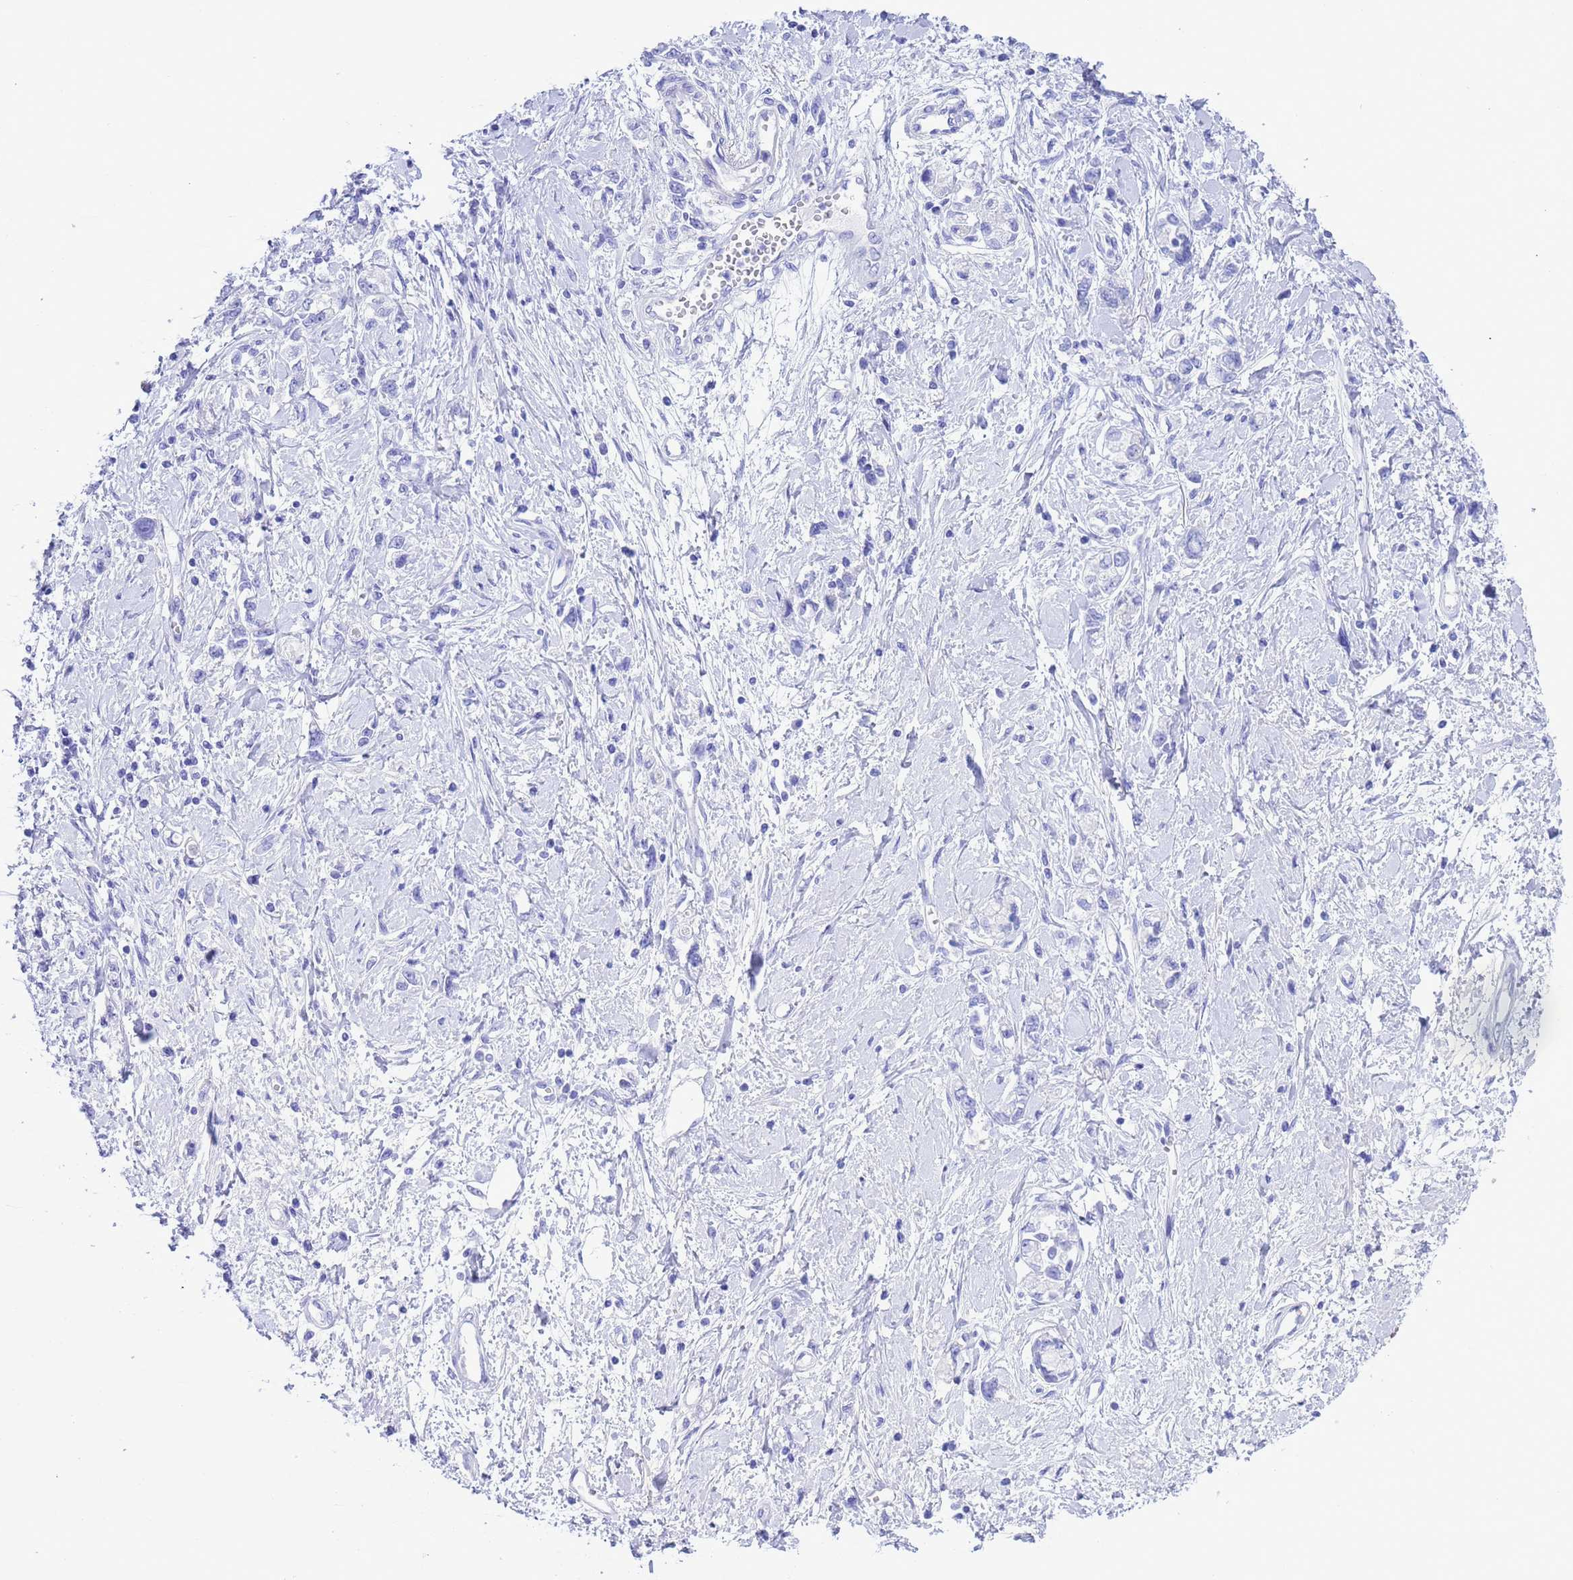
{"staining": {"intensity": "negative", "quantity": "none", "location": "none"}, "tissue": "stomach cancer", "cell_type": "Tumor cells", "image_type": "cancer", "snomed": [{"axis": "morphology", "description": "Adenocarcinoma, NOS"}, {"axis": "topography", "description": "Stomach"}], "caption": "Protein analysis of stomach adenocarcinoma displays no significant staining in tumor cells.", "gene": "GSTM1", "patient": {"sex": "female", "age": 76}}